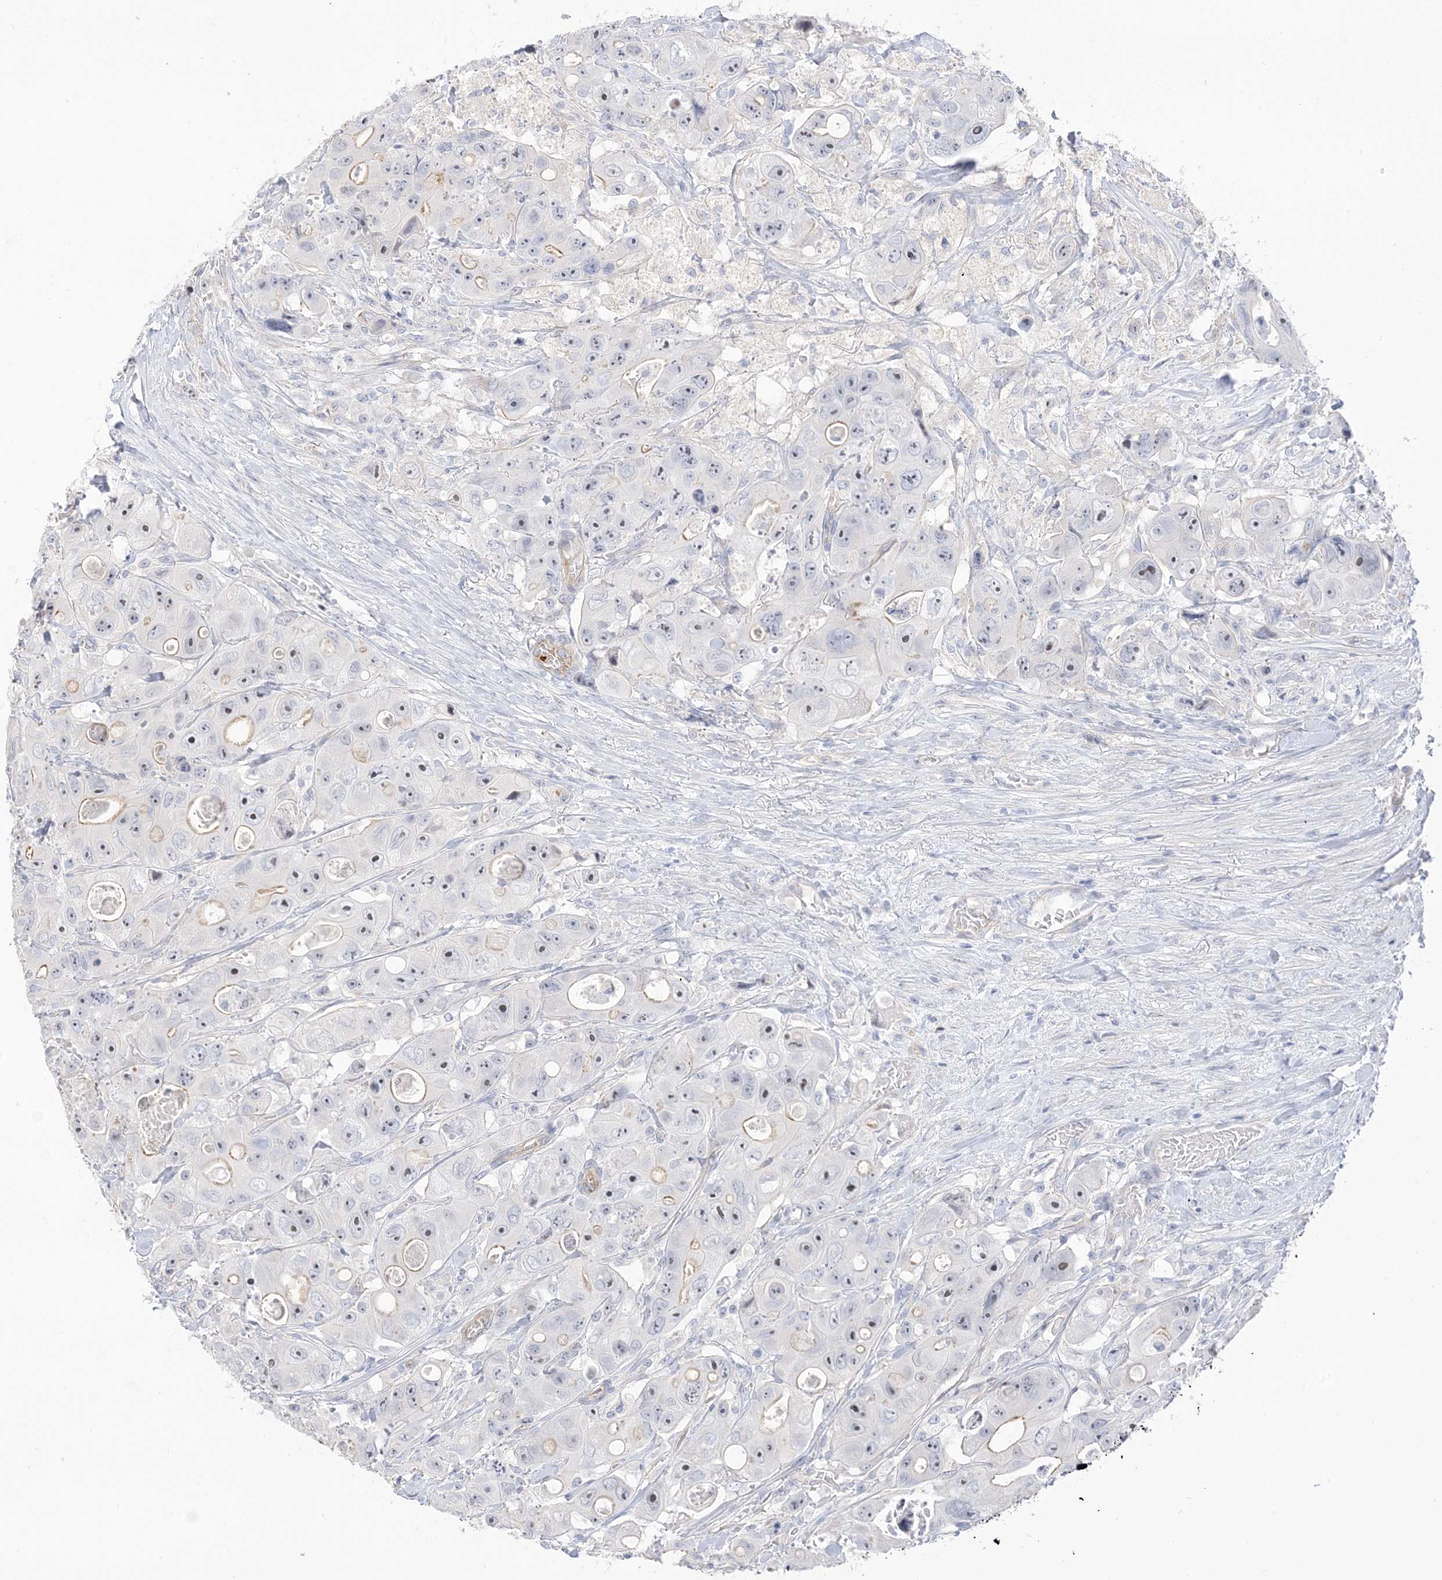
{"staining": {"intensity": "weak", "quantity": "<25%", "location": "nuclear"}, "tissue": "colorectal cancer", "cell_type": "Tumor cells", "image_type": "cancer", "snomed": [{"axis": "morphology", "description": "Adenocarcinoma, NOS"}, {"axis": "topography", "description": "Colon"}], "caption": "Immunohistochemical staining of human colorectal adenocarcinoma displays no significant staining in tumor cells.", "gene": "IL36B", "patient": {"sex": "female", "age": 46}}